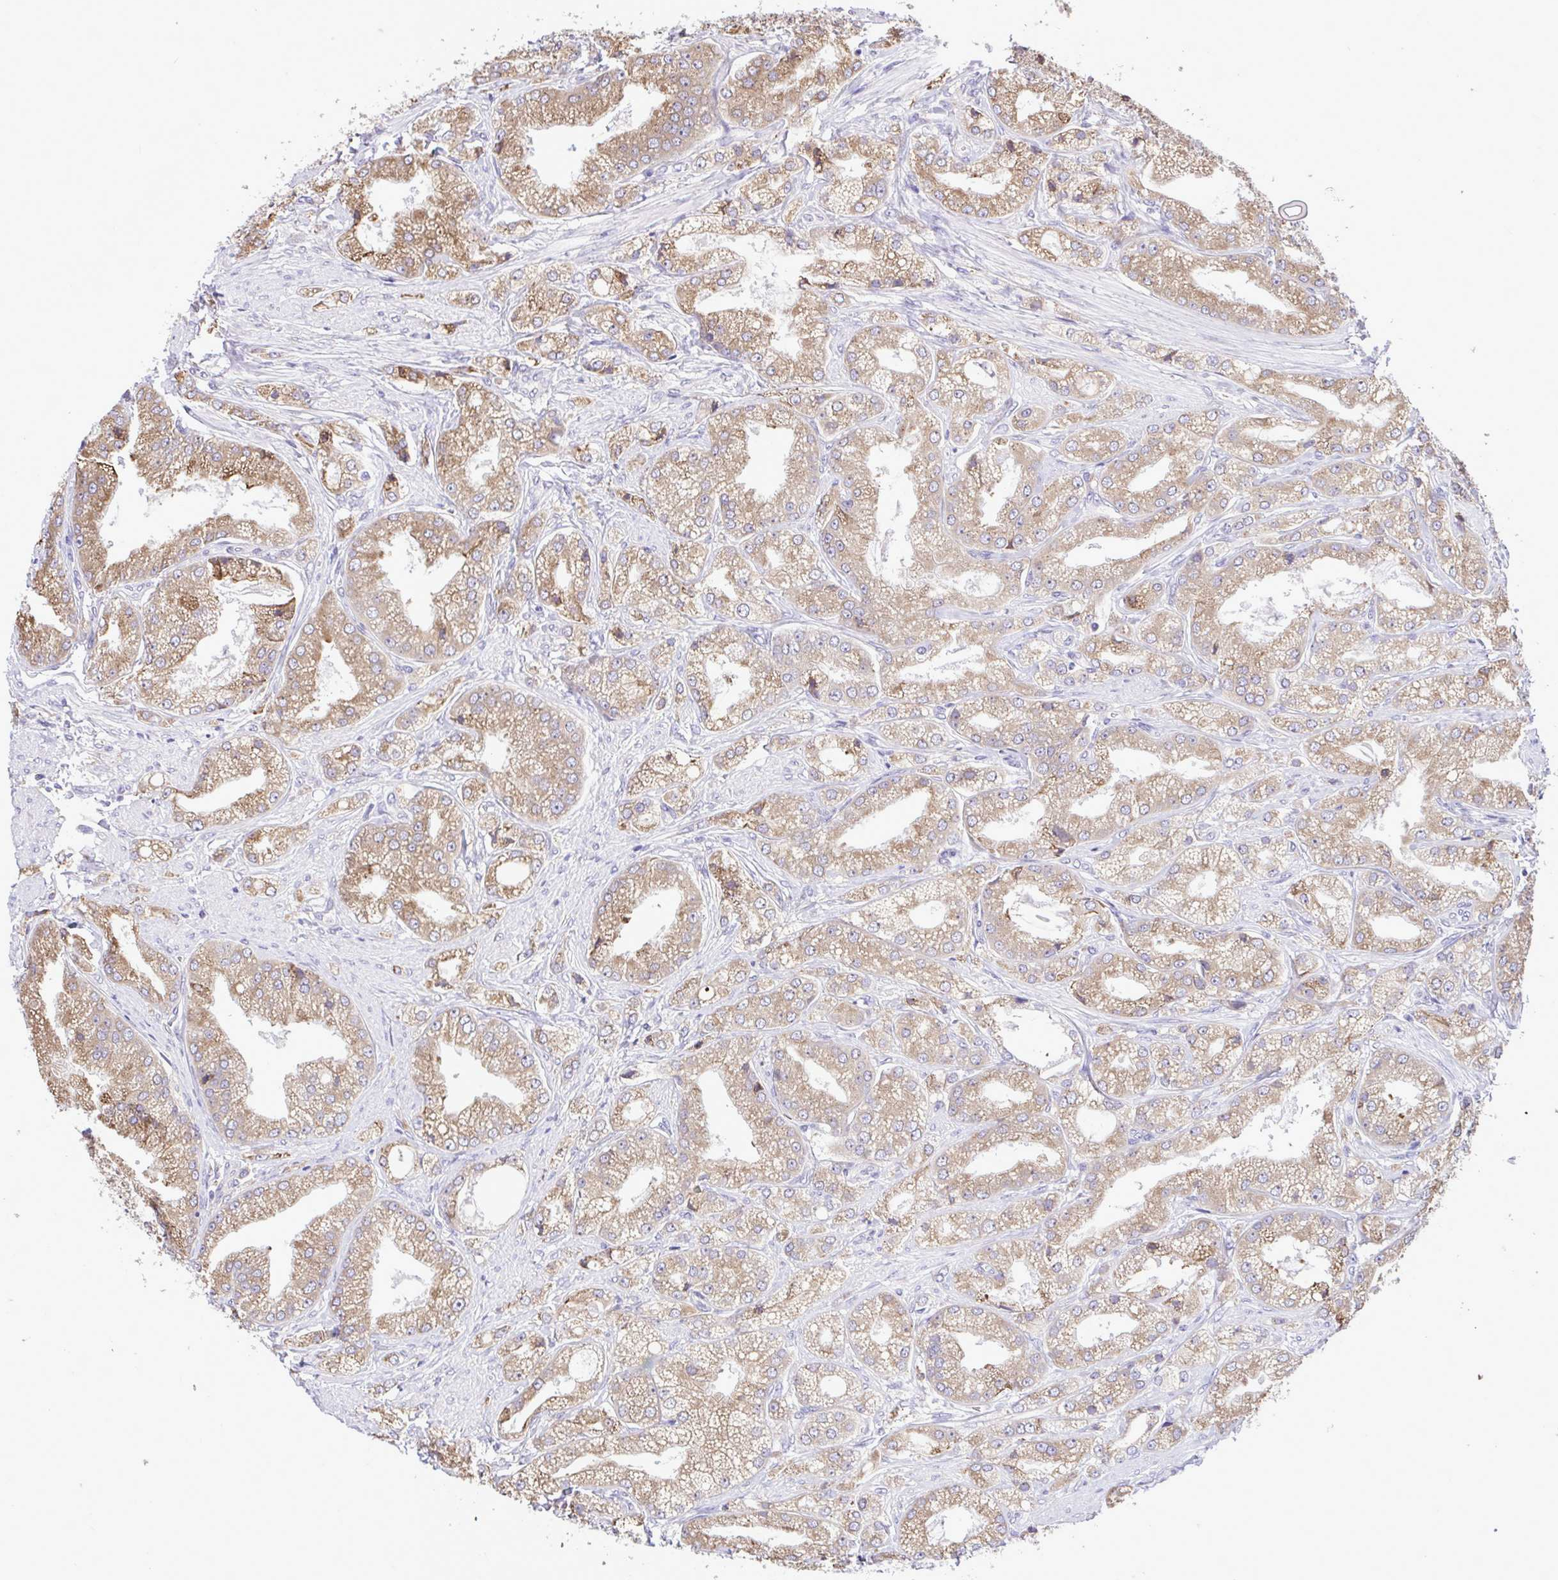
{"staining": {"intensity": "moderate", "quantity": "25%-75%", "location": "cytoplasmic/membranous"}, "tissue": "prostate cancer", "cell_type": "Tumor cells", "image_type": "cancer", "snomed": [{"axis": "morphology", "description": "Adenocarcinoma, High grade"}, {"axis": "topography", "description": "Prostate"}], "caption": "High-grade adenocarcinoma (prostate) was stained to show a protein in brown. There is medium levels of moderate cytoplasmic/membranous staining in about 25%-75% of tumor cells. (brown staining indicates protein expression, while blue staining denotes nuclei).", "gene": "PIGK", "patient": {"sex": "male", "age": 61}}